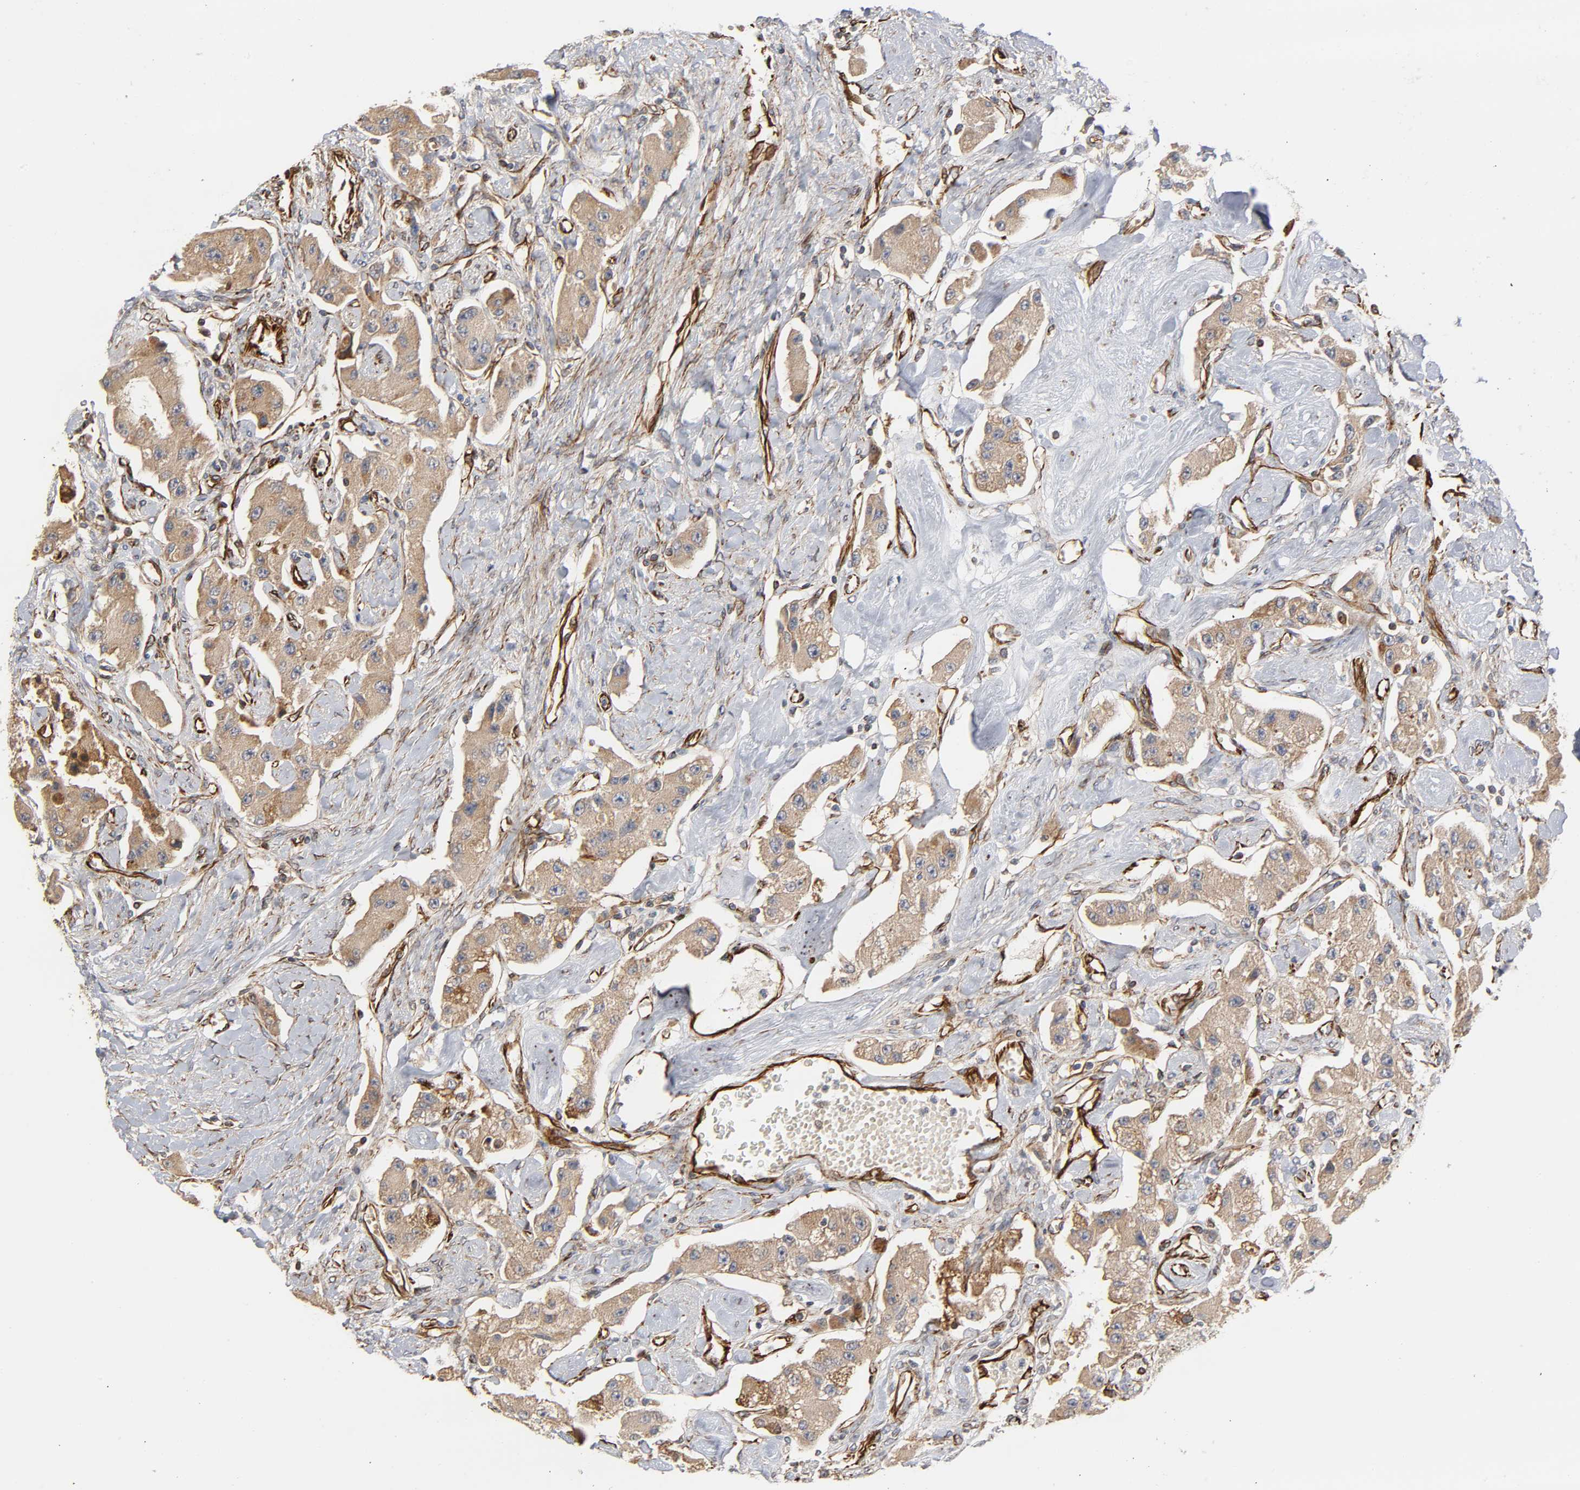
{"staining": {"intensity": "moderate", "quantity": ">75%", "location": "cytoplasmic/membranous"}, "tissue": "carcinoid", "cell_type": "Tumor cells", "image_type": "cancer", "snomed": [{"axis": "morphology", "description": "Carcinoid, malignant, NOS"}, {"axis": "topography", "description": "Pancreas"}], "caption": "This micrograph reveals immunohistochemistry staining of carcinoid, with medium moderate cytoplasmic/membranous staining in approximately >75% of tumor cells.", "gene": "FAM118A", "patient": {"sex": "male", "age": 41}}